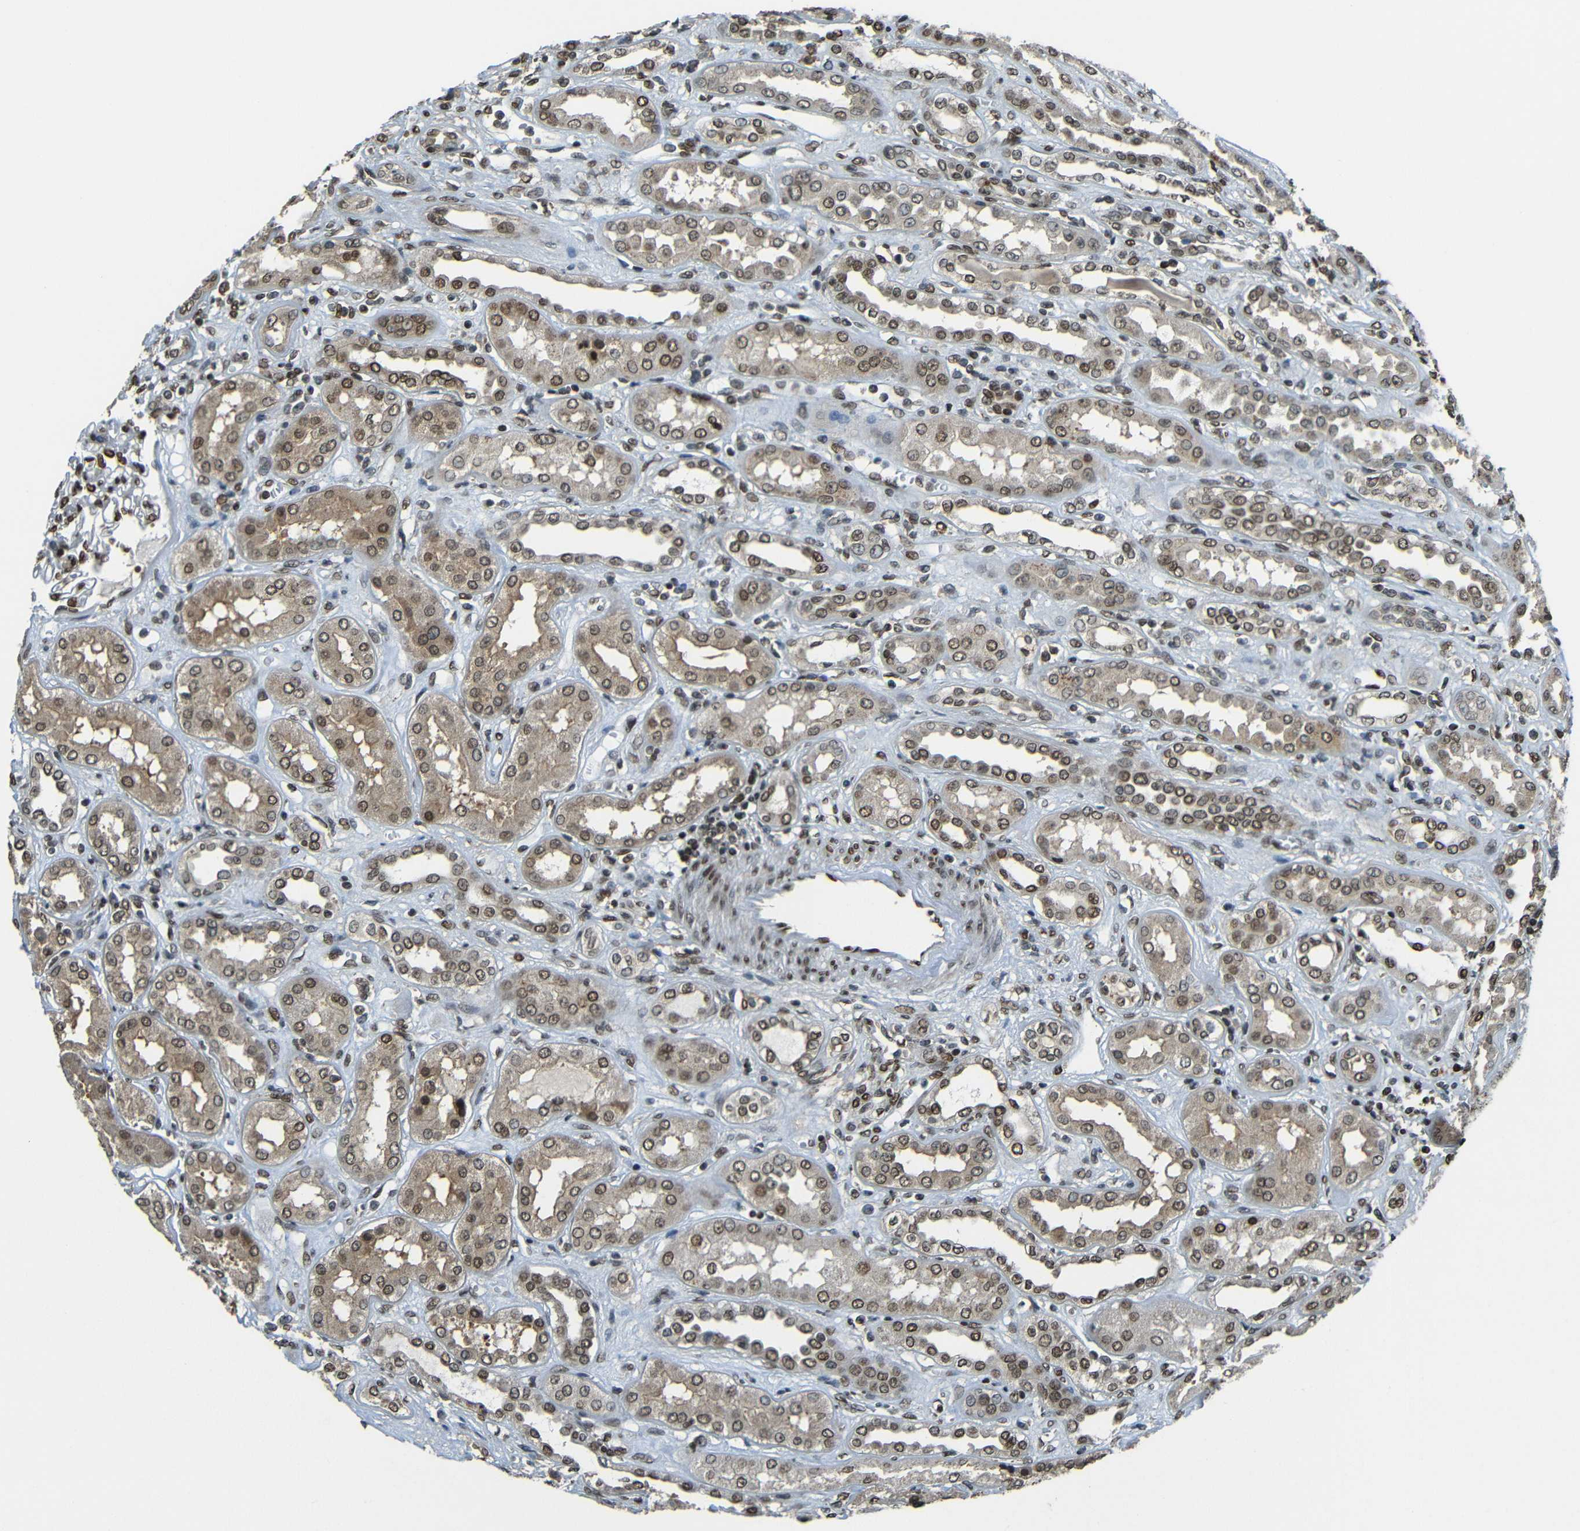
{"staining": {"intensity": "weak", "quantity": ">75%", "location": "nuclear"}, "tissue": "kidney", "cell_type": "Cells in glomeruli", "image_type": "normal", "snomed": [{"axis": "morphology", "description": "Normal tissue, NOS"}, {"axis": "topography", "description": "Kidney"}], "caption": "About >75% of cells in glomeruli in normal human kidney show weak nuclear protein staining as visualized by brown immunohistochemical staining.", "gene": "PSIP1", "patient": {"sex": "male", "age": 59}}